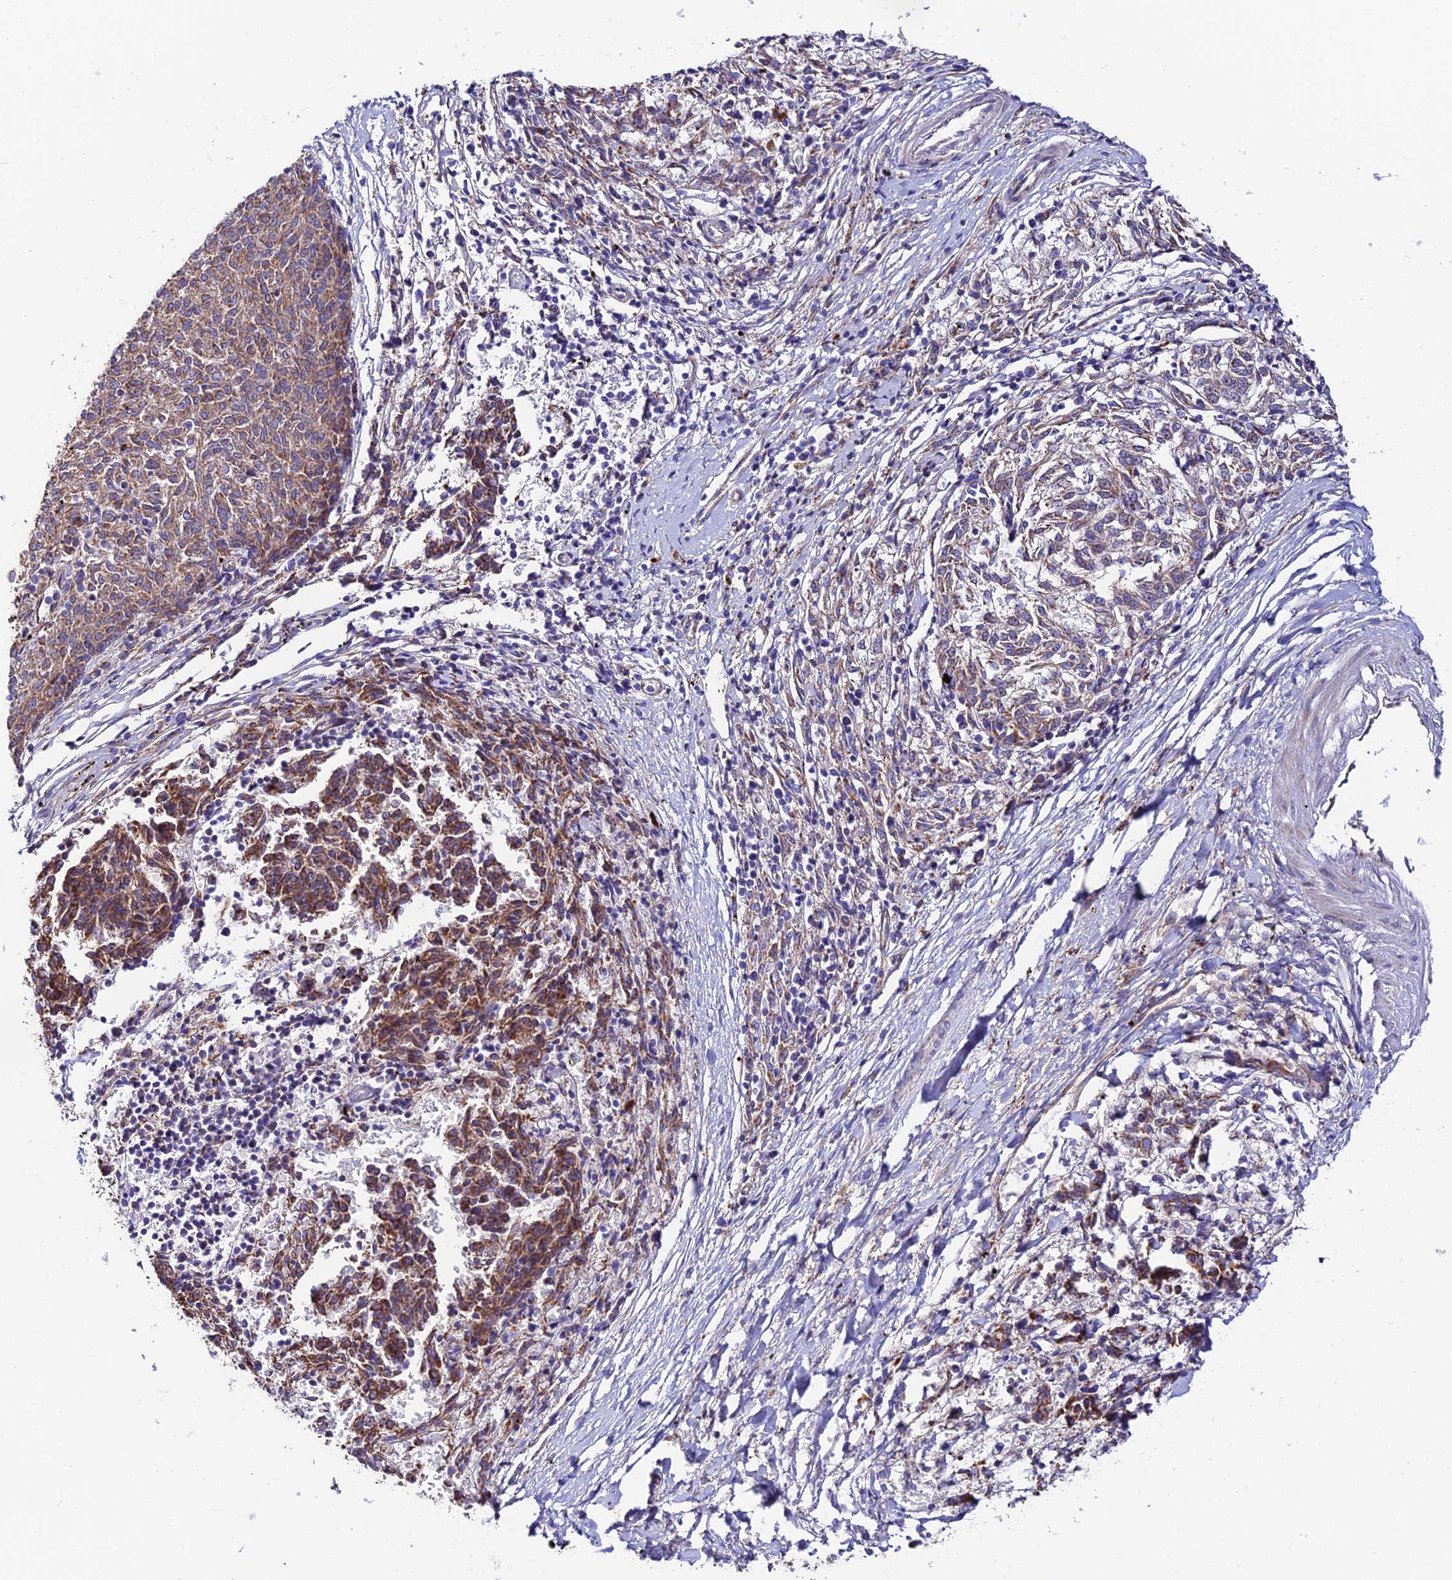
{"staining": {"intensity": "moderate", "quantity": ">75%", "location": "cytoplasmic/membranous"}, "tissue": "melanoma", "cell_type": "Tumor cells", "image_type": "cancer", "snomed": [{"axis": "morphology", "description": "Malignant melanoma, NOS"}, {"axis": "topography", "description": "Skin"}], "caption": "Immunohistochemistry of human melanoma demonstrates medium levels of moderate cytoplasmic/membranous expression in approximately >75% of tumor cells.", "gene": "VPS13C", "patient": {"sex": "female", "age": 72}}